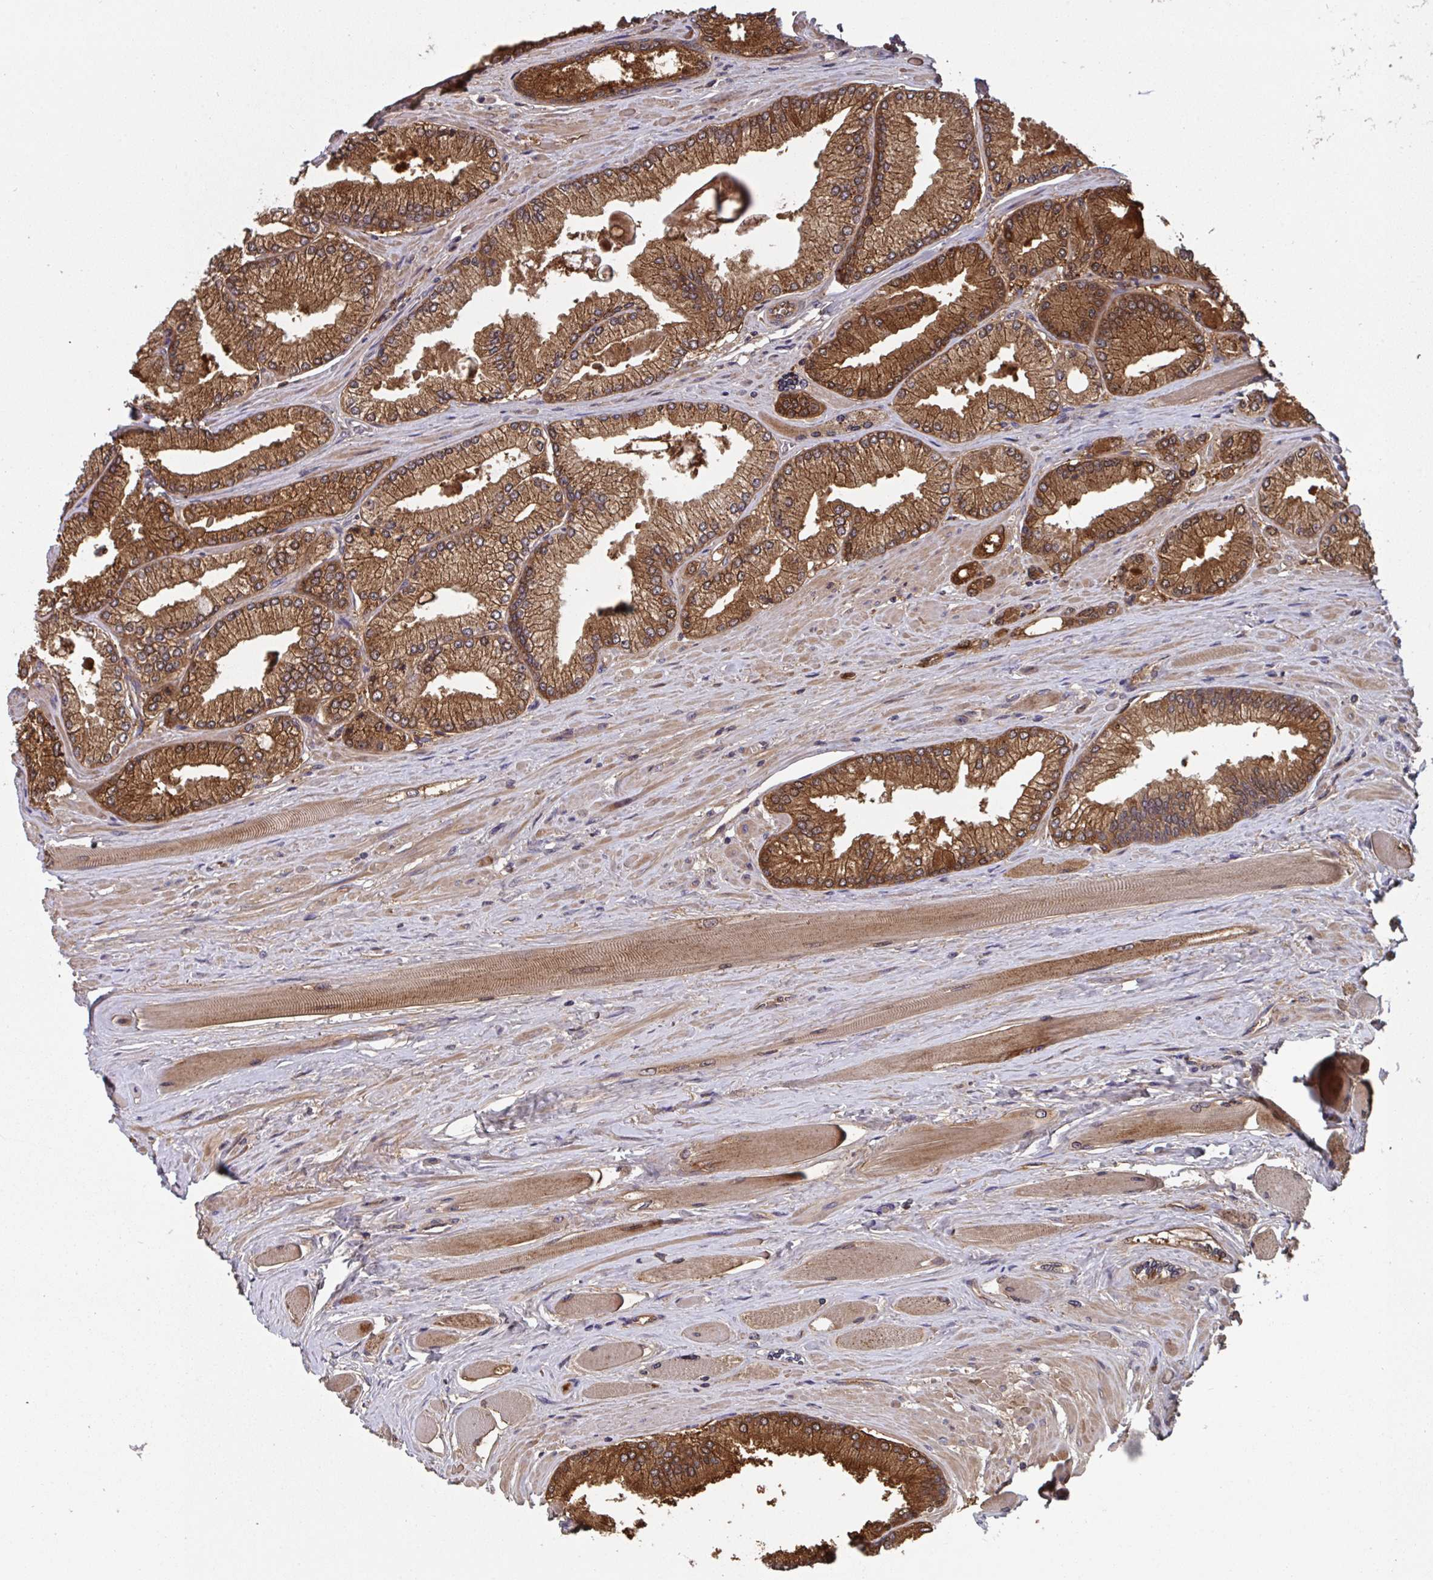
{"staining": {"intensity": "strong", "quantity": ">75%", "location": "cytoplasmic/membranous,nuclear"}, "tissue": "prostate cancer", "cell_type": "Tumor cells", "image_type": "cancer", "snomed": [{"axis": "morphology", "description": "Adenocarcinoma, Low grade"}, {"axis": "topography", "description": "Prostate"}], "caption": "Immunohistochemical staining of prostate cancer demonstrates strong cytoplasmic/membranous and nuclear protein staining in approximately >75% of tumor cells.", "gene": "TIGAR", "patient": {"sex": "male", "age": 67}}